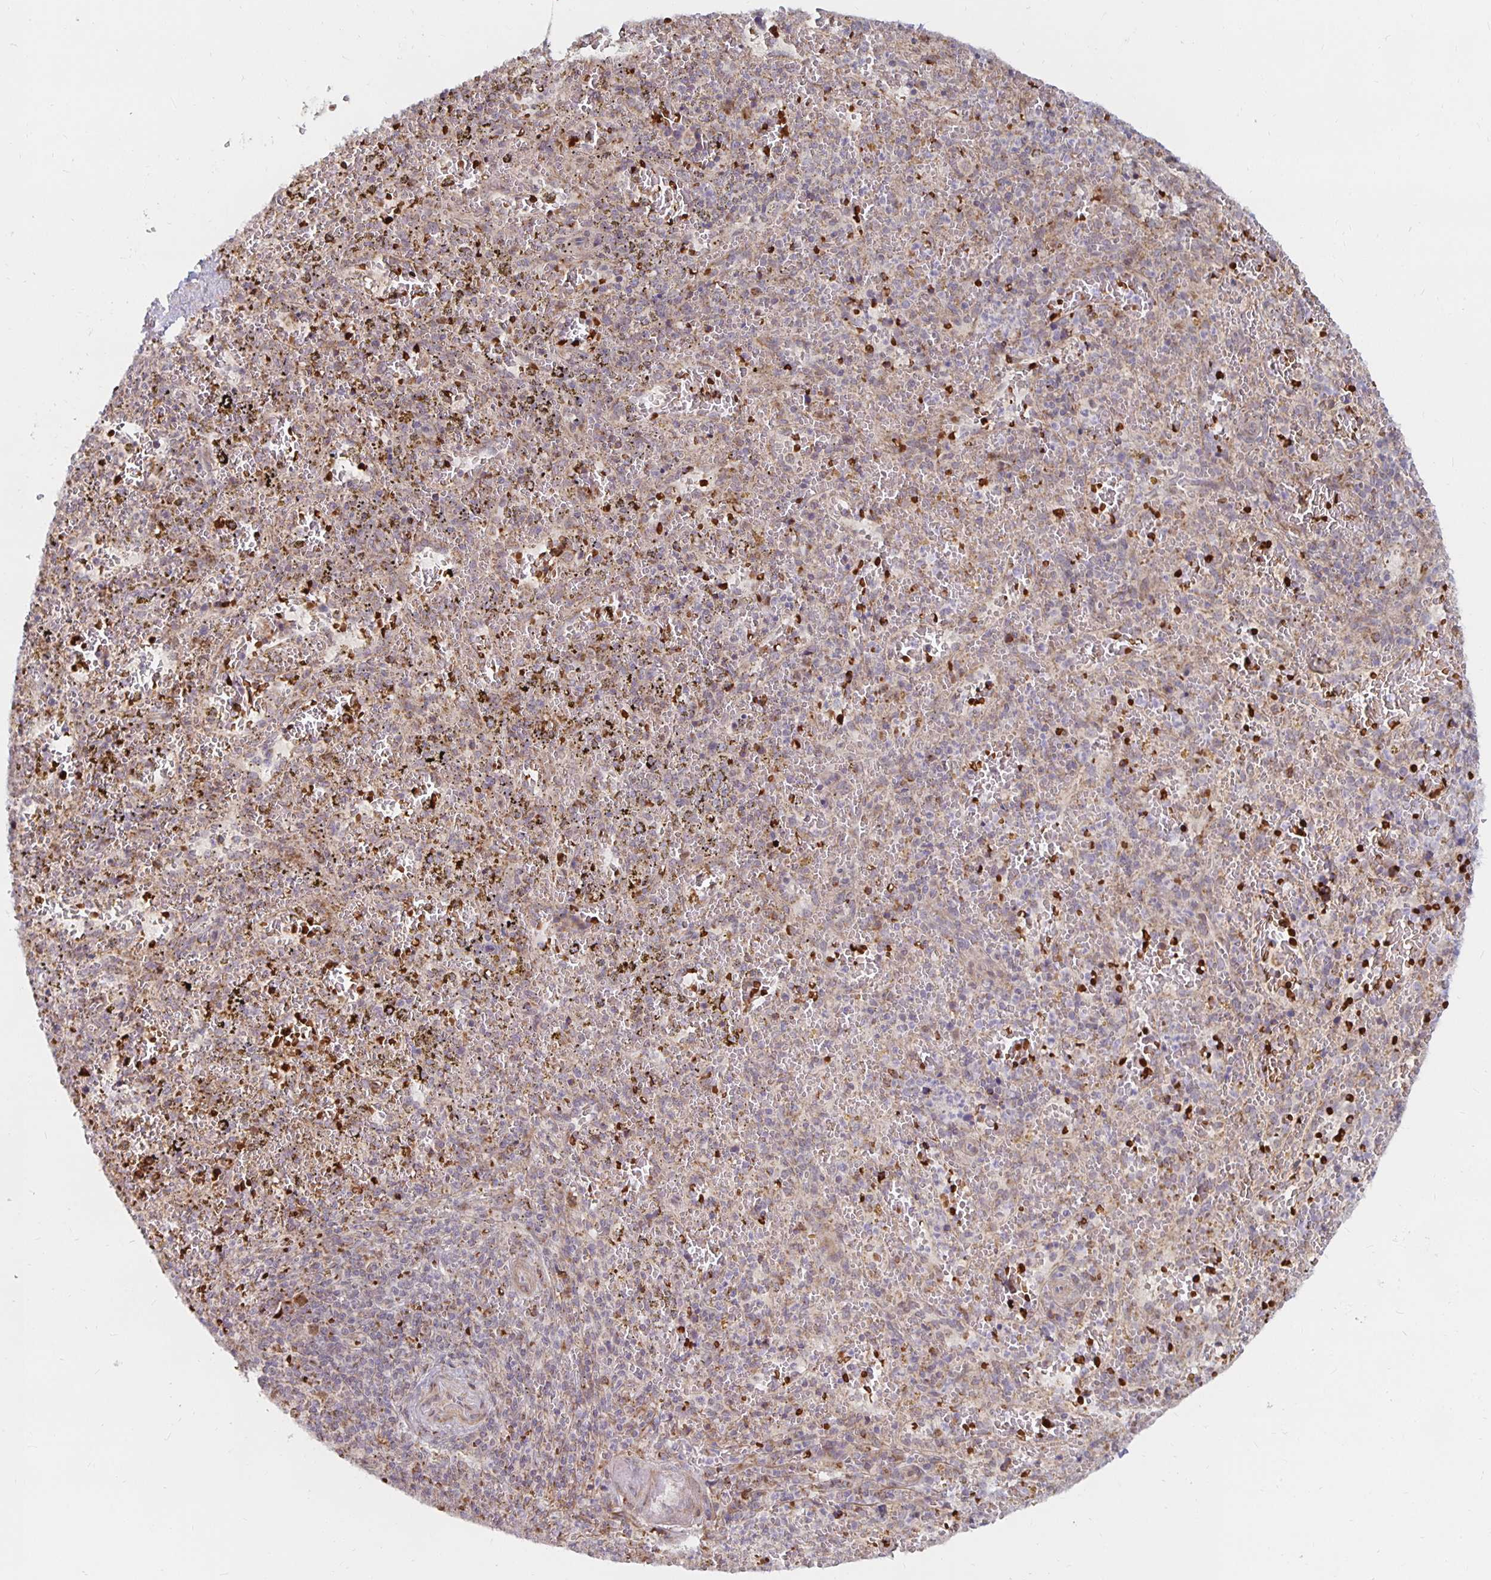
{"staining": {"intensity": "moderate", "quantity": "<25%", "location": "cytoplasmic/membranous"}, "tissue": "spleen", "cell_type": "Cells in red pulp", "image_type": "normal", "snomed": [{"axis": "morphology", "description": "Normal tissue, NOS"}, {"axis": "topography", "description": "Spleen"}], "caption": "Protein expression by immunohistochemistry exhibits moderate cytoplasmic/membranous staining in about <25% of cells in red pulp in unremarkable spleen.", "gene": "MRPL28", "patient": {"sex": "female", "age": 50}}